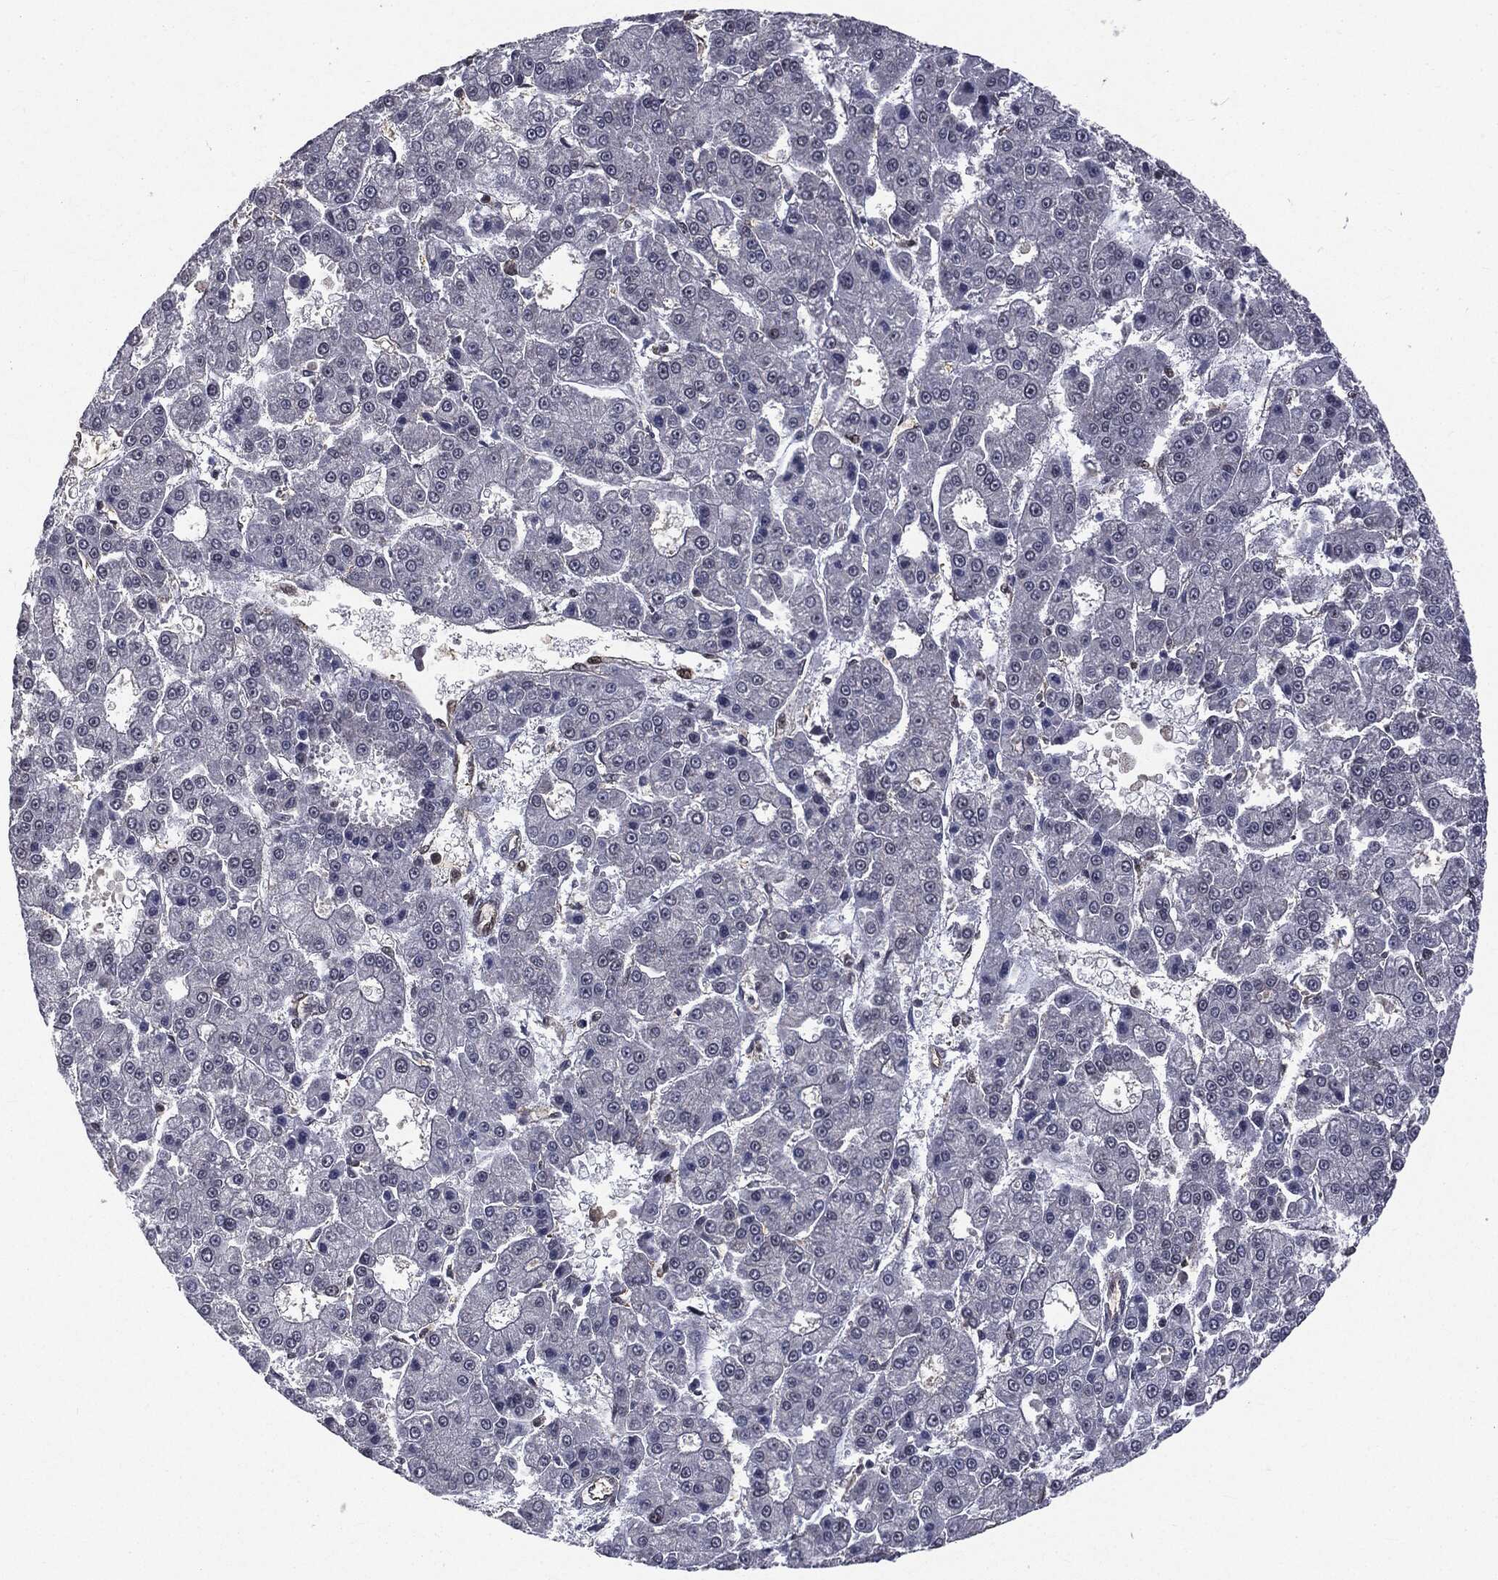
{"staining": {"intensity": "negative", "quantity": "none", "location": "none"}, "tissue": "liver cancer", "cell_type": "Tumor cells", "image_type": "cancer", "snomed": [{"axis": "morphology", "description": "Carcinoma, Hepatocellular, NOS"}, {"axis": "topography", "description": "Liver"}], "caption": "Liver cancer (hepatocellular carcinoma) was stained to show a protein in brown. There is no significant expression in tumor cells.", "gene": "PTPA", "patient": {"sex": "male", "age": 70}}